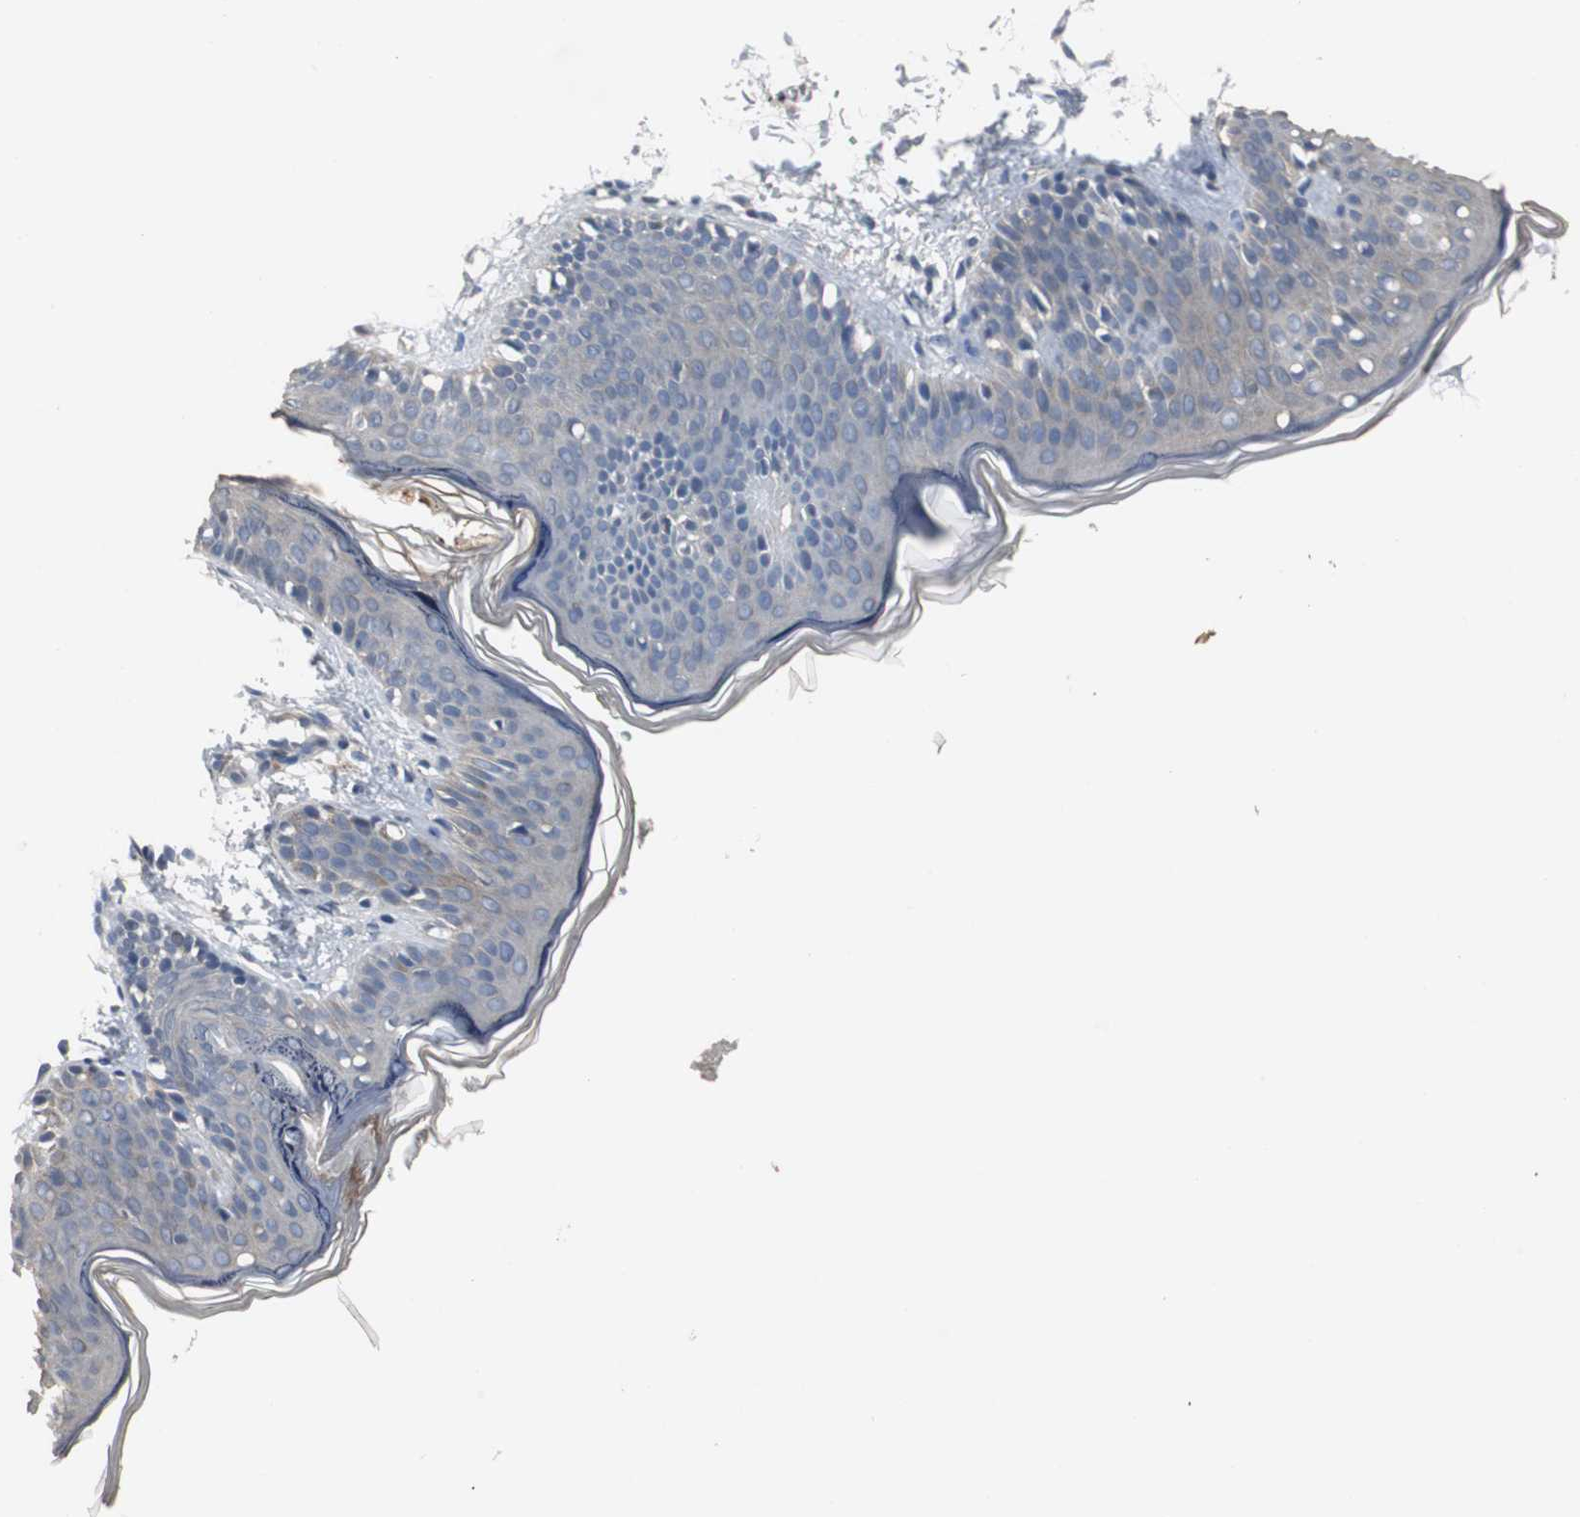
{"staining": {"intensity": "negative", "quantity": "none", "location": "none"}, "tissue": "skin", "cell_type": "Fibroblasts", "image_type": "normal", "snomed": [{"axis": "morphology", "description": "Normal tissue, NOS"}, {"axis": "topography", "description": "Skin"}], "caption": "Fibroblasts show no significant expression in benign skin.", "gene": "PTPRN2", "patient": {"sex": "female", "age": 4}}